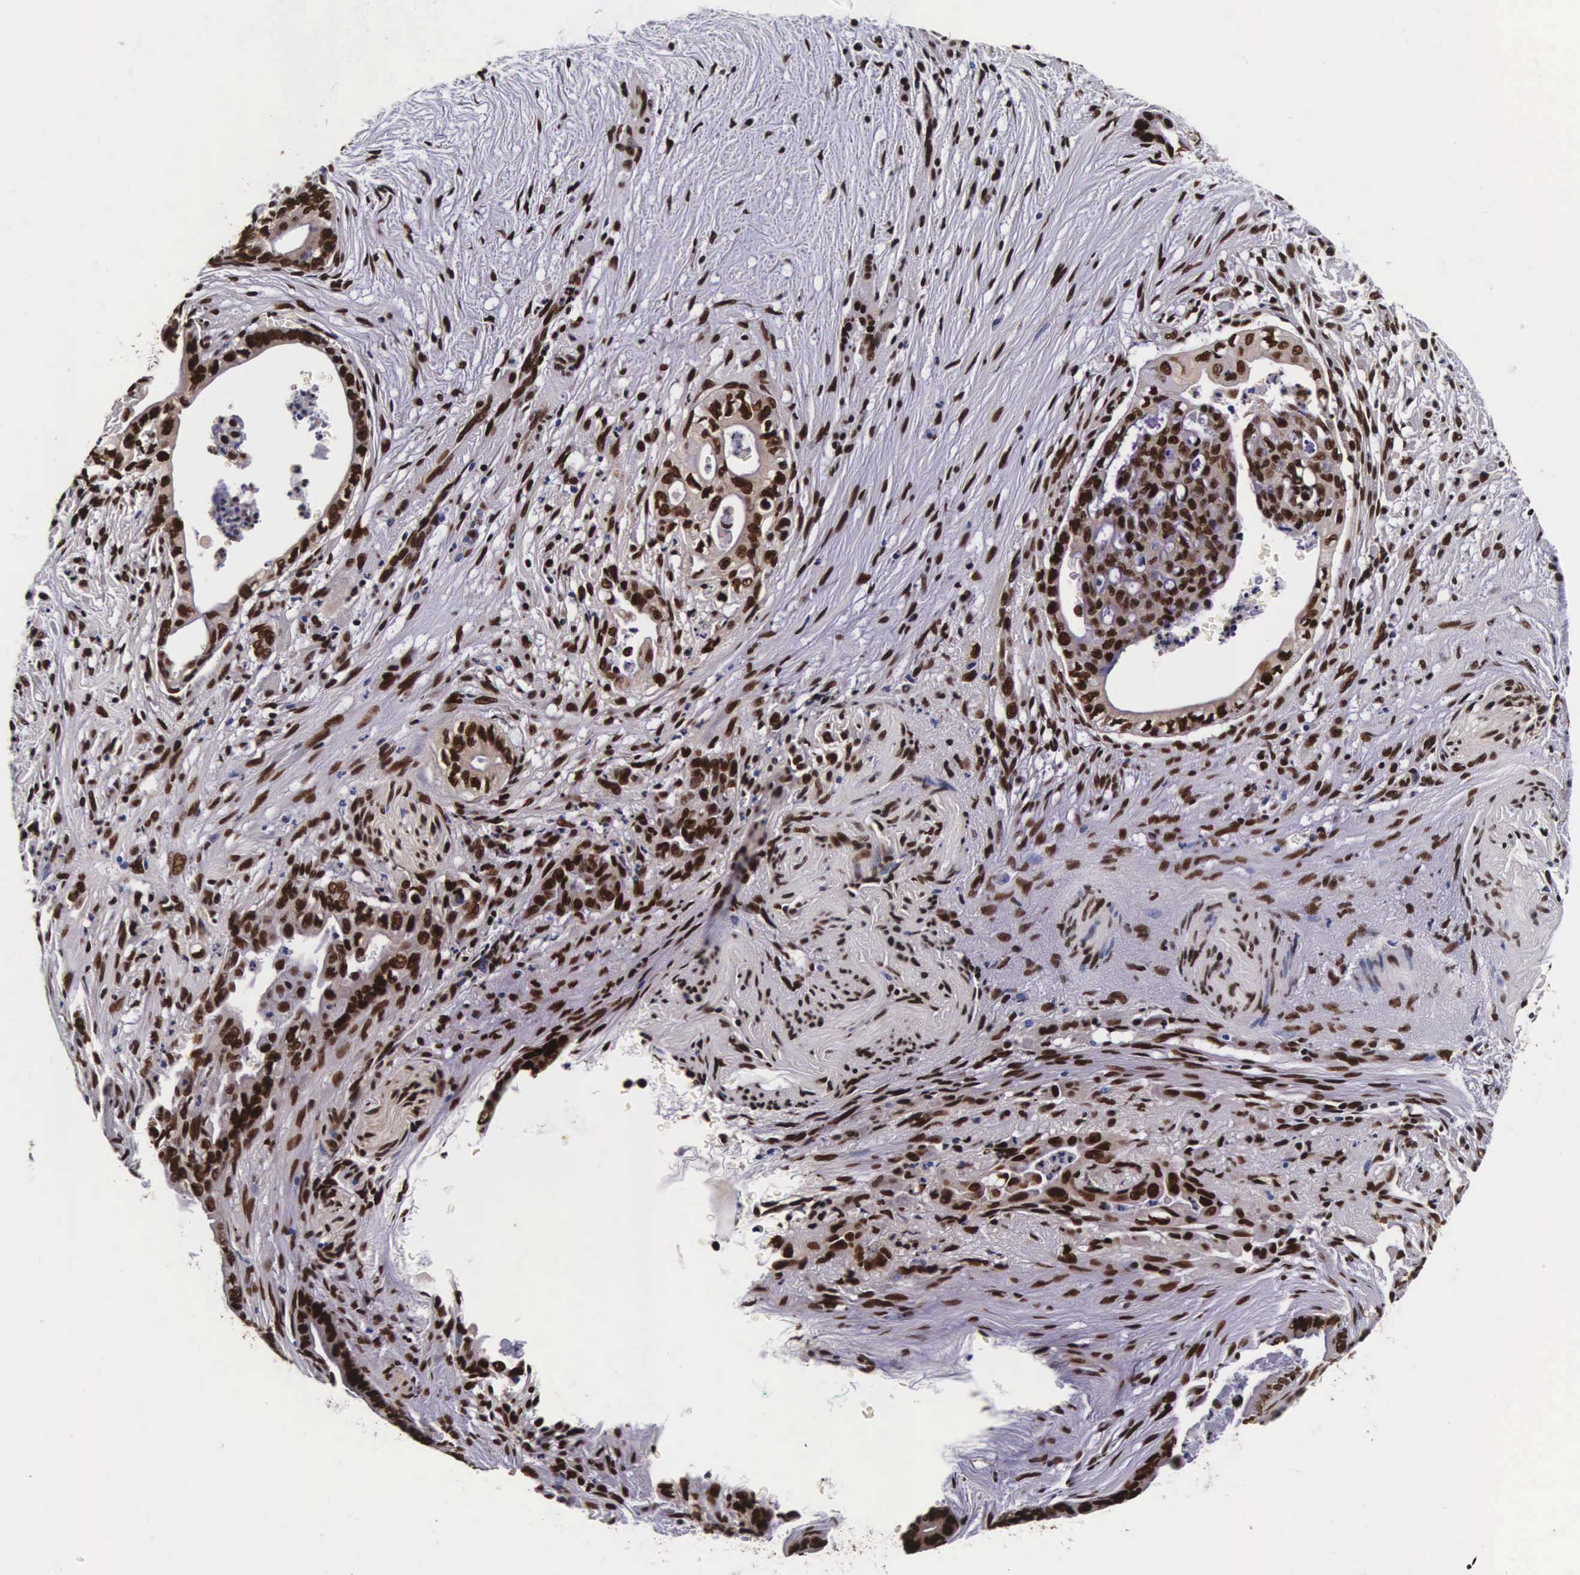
{"staining": {"intensity": "moderate", "quantity": ">75%", "location": "cytoplasmic/membranous,nuclear"}, "tissue": "pancreatic cancer", "cell_type": "Tumor cells", "image_type": "cancer", "snomed": [{"axis": "morphology", "description": "Adenocarcinoma, NOS"}, {"axis": "topography", "description": "Pancreas"}], "caption": "DAB immunohistochemical staining of human pancreatic adenocarcinoma displays moderate cytoplasmic/membranous and nuclear protein expression in approximately >75% of tumor cells. The protein of interest is stained brown, and the nuclei are stained in blue (DAB (3,3'-diaminobenzidine) IHC with brightfield microscopy, high magnification).", "gene": "PABPN1", "patient": {"sex": "female", "age": 66}}